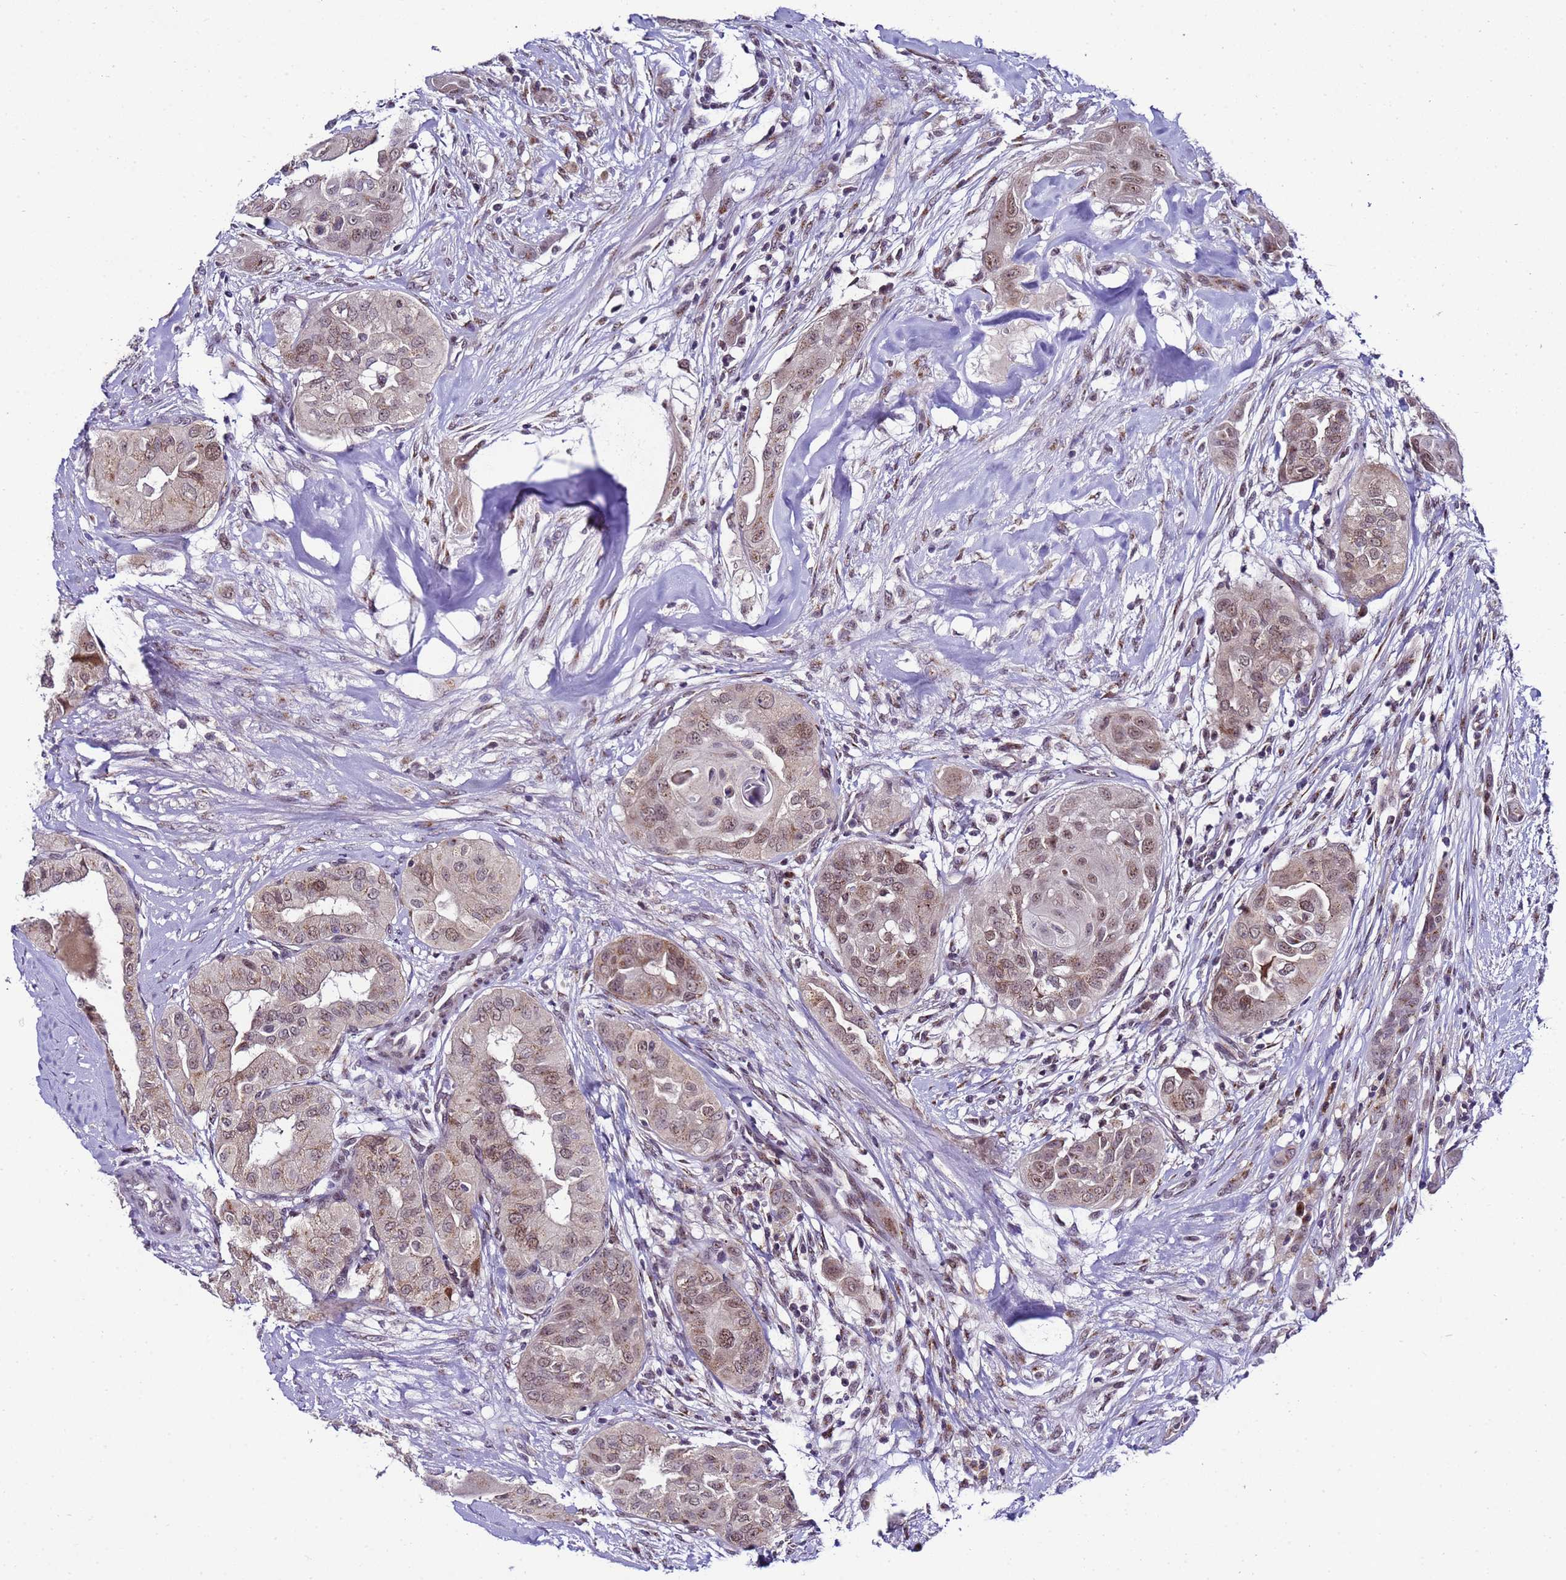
{"staining": {"intensity": "moderate", "quantity": ">75%", "location": "cytoplasmic/membranous,nuclear"}, "tissue": "thyroid cancer", "cell_type": "Tumor cells", "image_type": "cancer", "snomed": [{"axis": "morphology", "description": "Papillary adenocarcinoma, NOS"}, {"axis": "topography", "description": "Thyroid gland"}], "caption": "Immunohistochemical staining of human papillary adenocarcinoma (thyroid) reveals moderate cytoplasmic/membranous and nuclear protein staining in approximately >75% of tumor cells.", "gene": "C19orf47", "patient": {"sex": "female", "age": 59}}